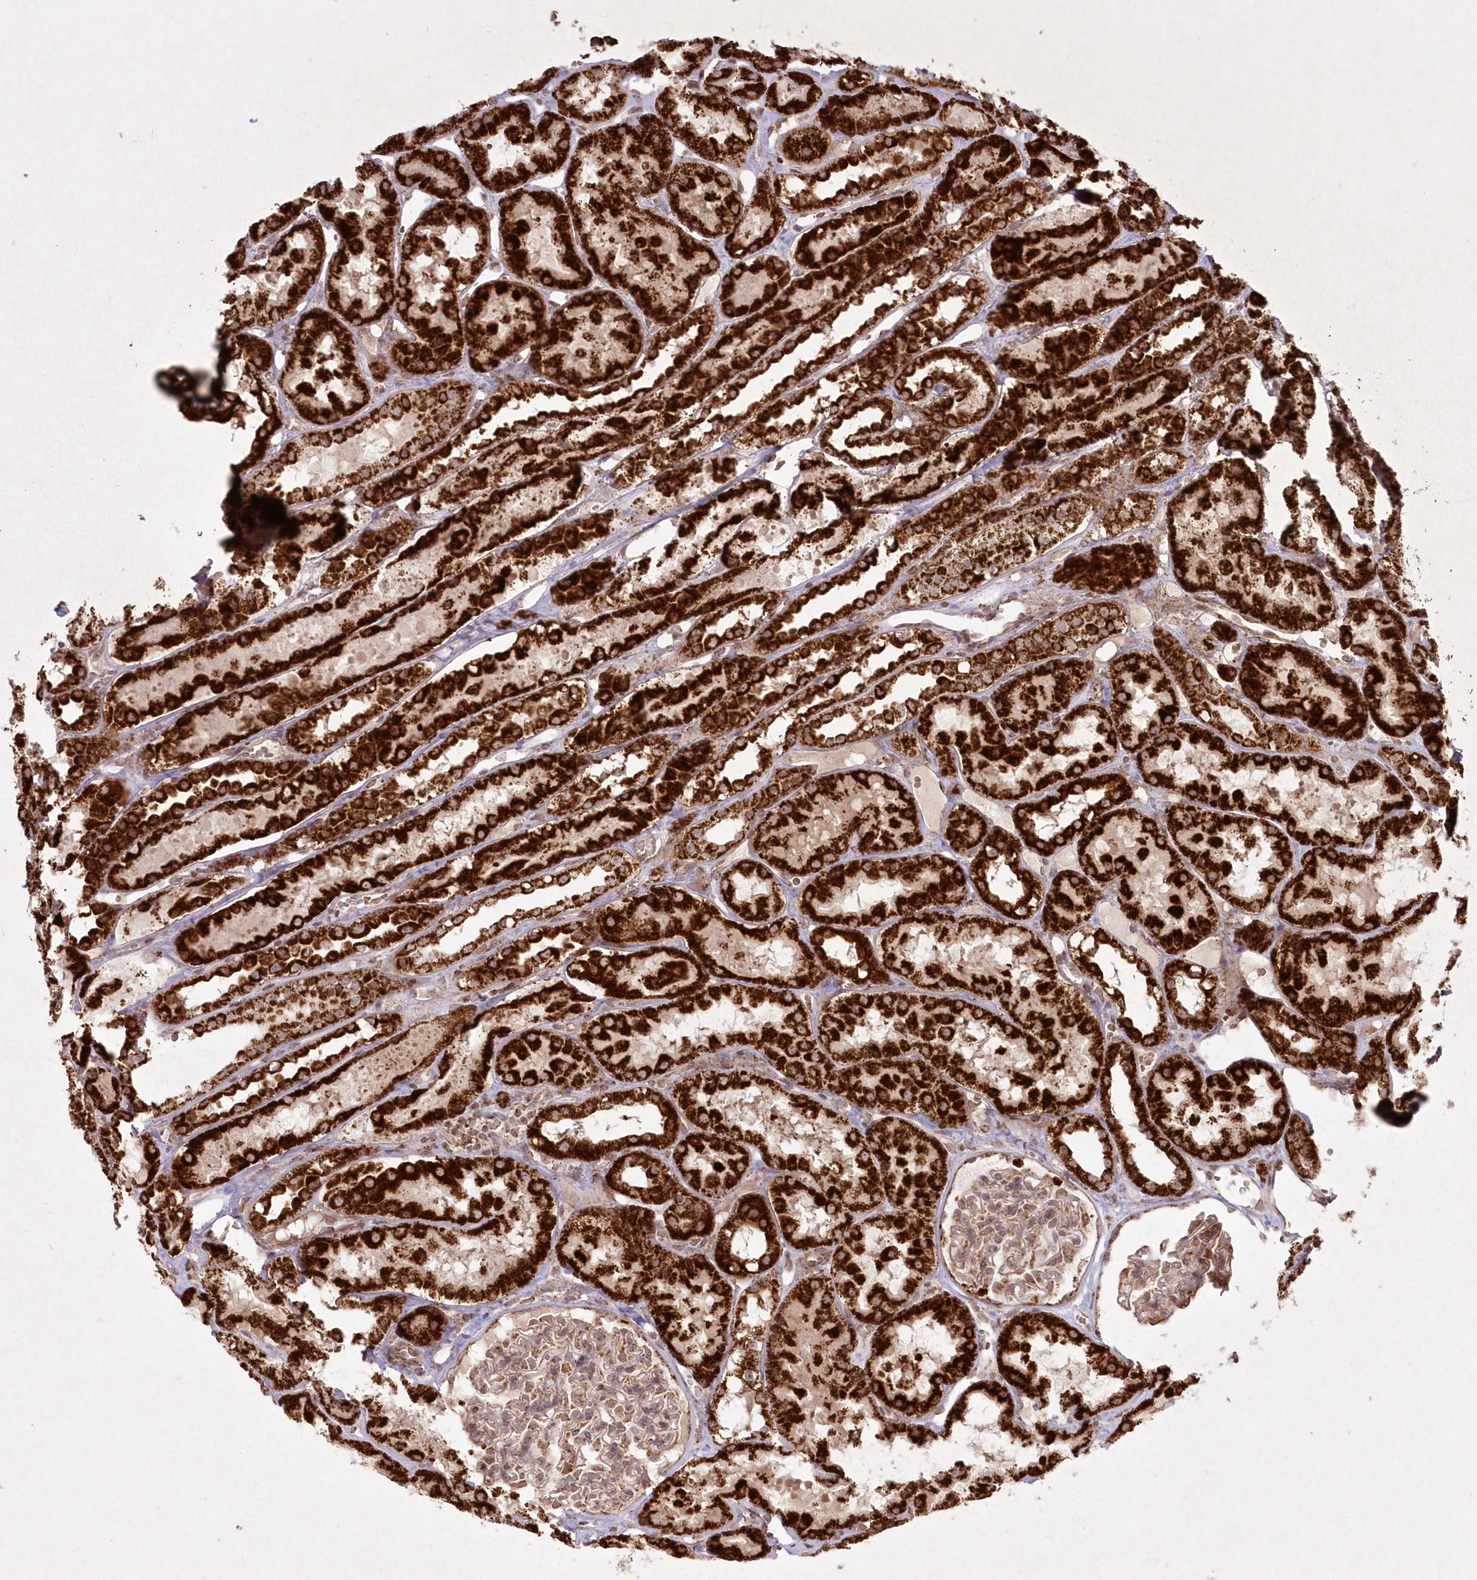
{"staining": {"intensity": "moderate", "quantity": "25%-75%", "location": "cytoplasmic/membranous"}, "tissue": "kidney", "cell_type": "Cells in glomeruli", "image_type": "normal", "snomed": [{"axis": "morphology", "description": "Normal tissue, NOS"}, {"axis": "topography", "description": "Kidney"}], "caption": "DAB (3,3'-diaminobenzidine) immunohistochemical staining of benign human kidney shows moderate cytoplasmic/membranous protein staining in about 25%-75% of cells in glomeruli.", "gene": "LRPPRC", "patient": {"sex": "male", "age": 16}}